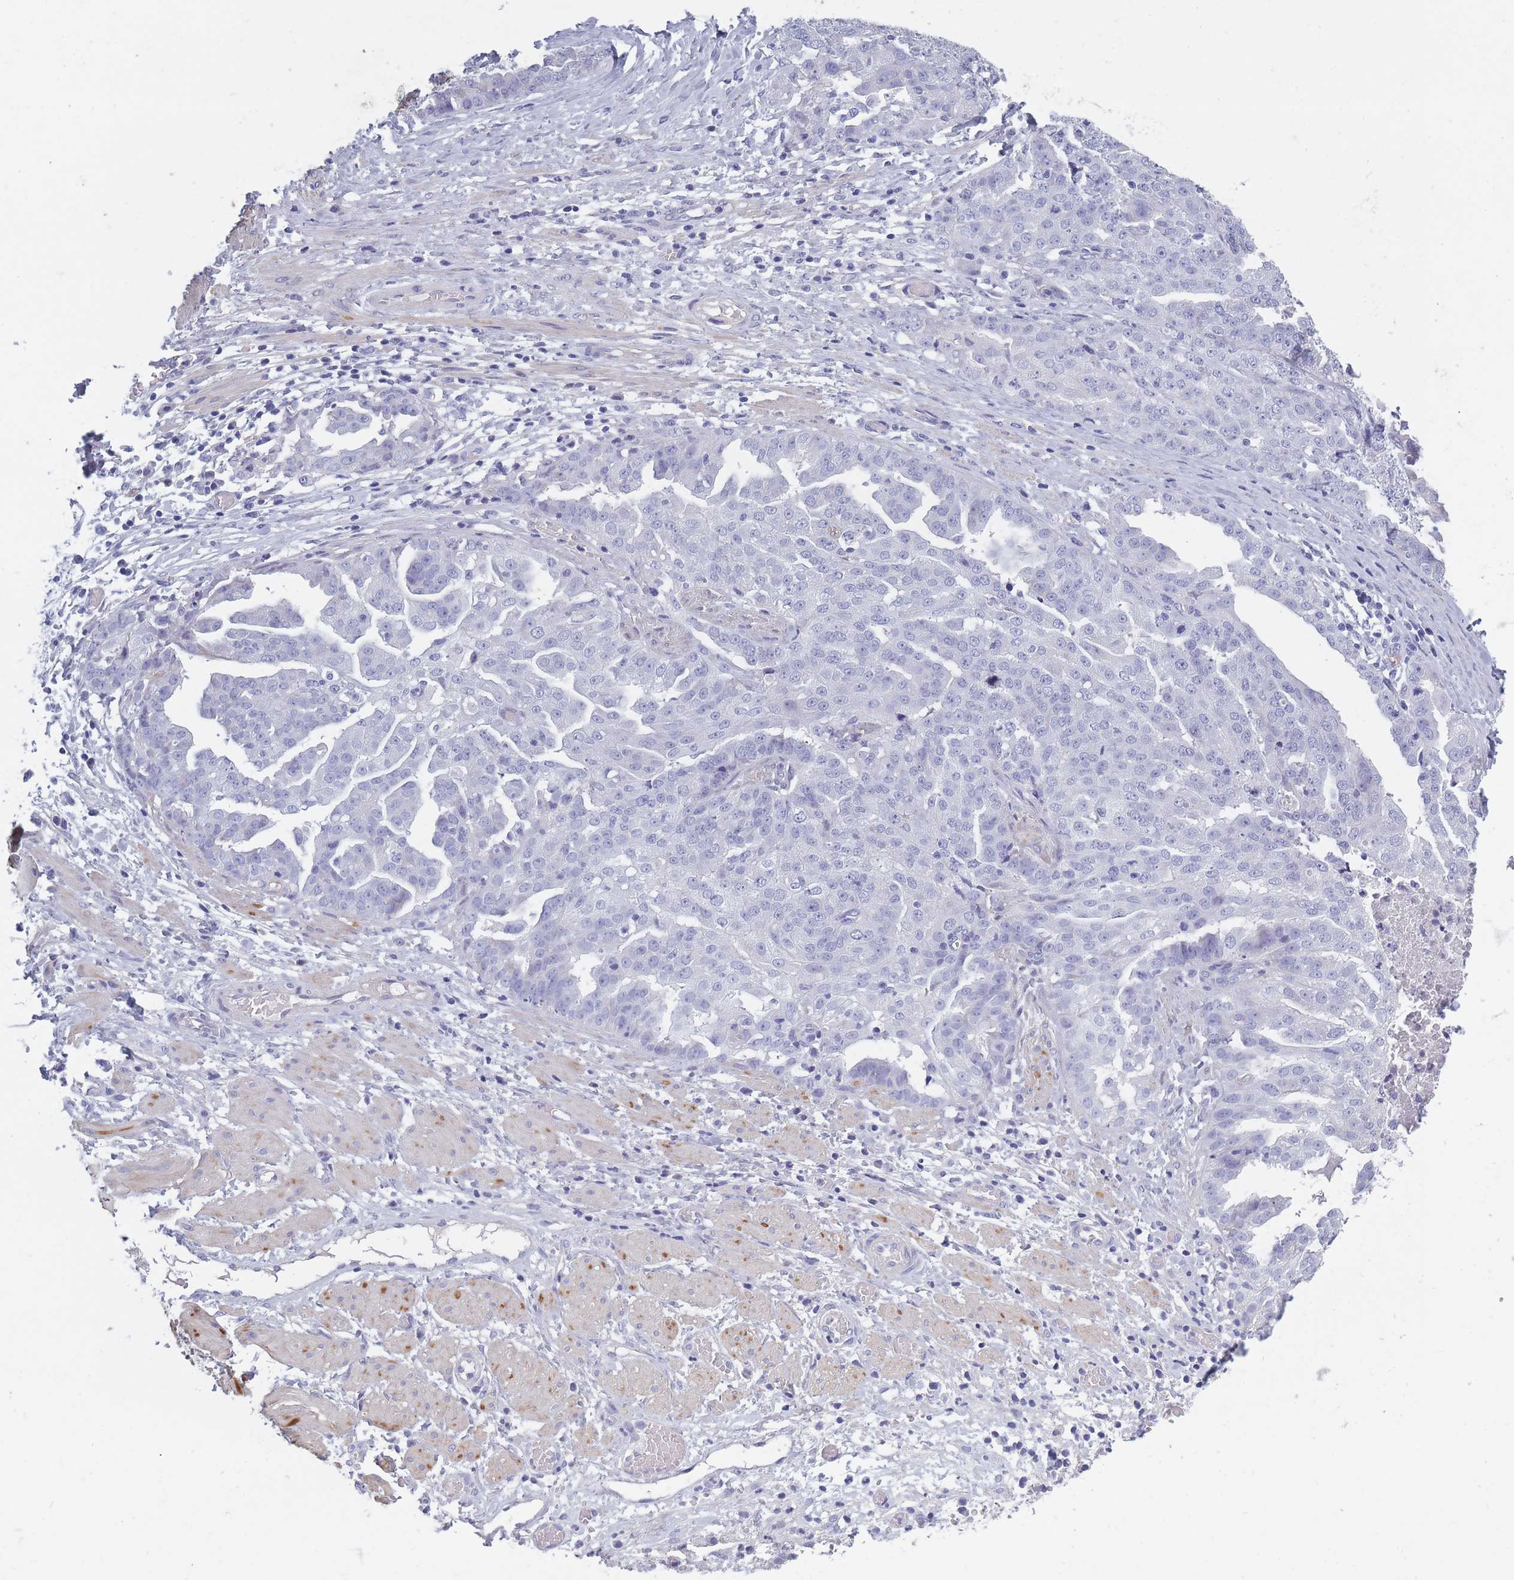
{"staining": {"intensity": "negative", "quantity": "none", "location": "none"}, "tissue": "ovarian cancer", "cell_type": "Tumor cells", "image_type": "cancer", "snomed": [{"axis": "morphology", "description": "Cystadenocarcinoma, serous, NOS"}, {"axis": "topography", "description": "Ovary"}], "caption": "Immunohistochemical staining of human ovarian cancer demonstrates no significant positivity in tumor cells.", "gene": "OR4C5", "patient": {"sex": "female", "age": 58}}